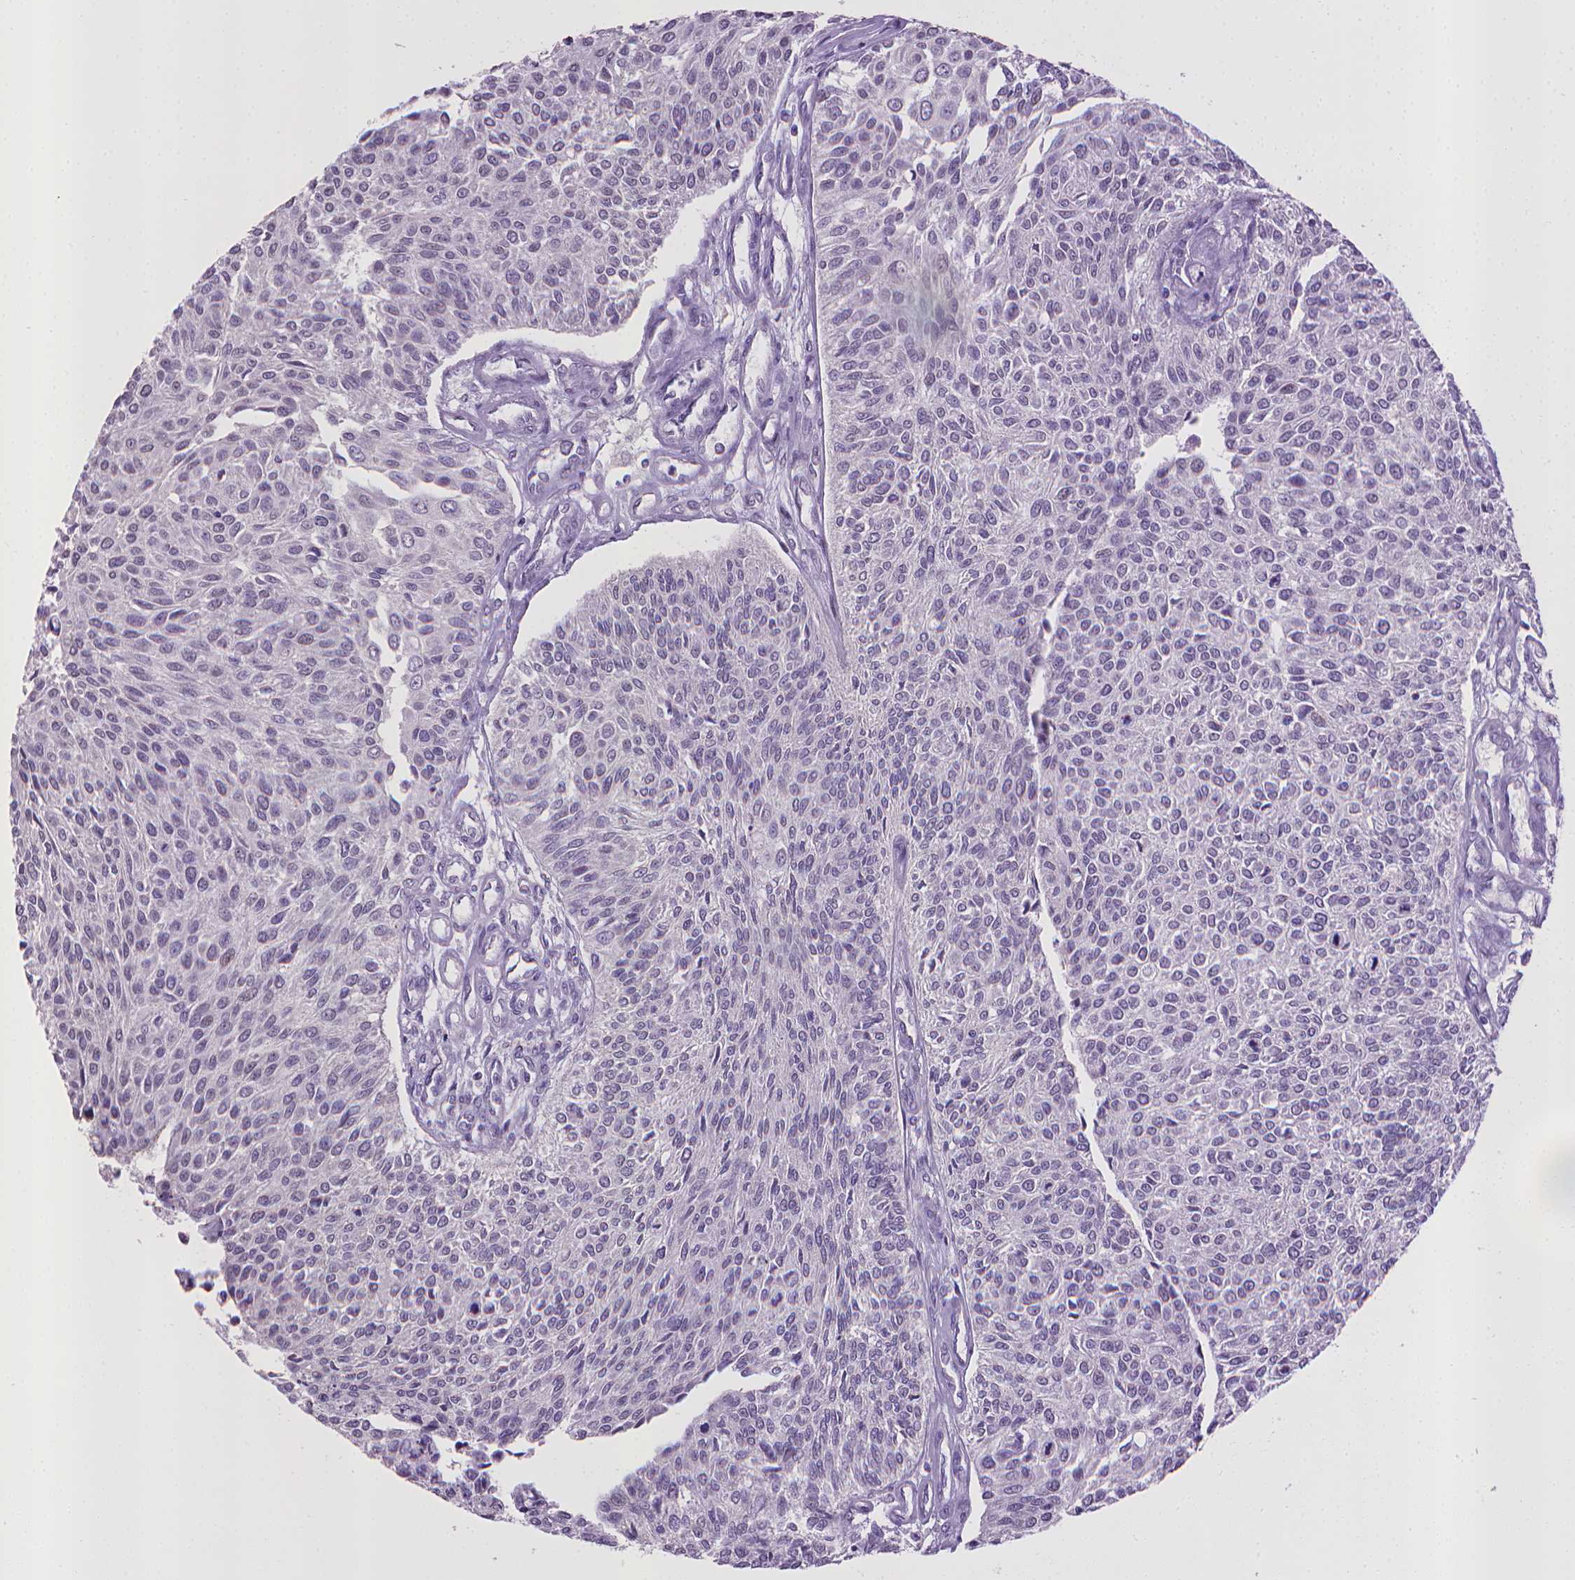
{"staining": {"intensity": "negative", "quantity": "none", "location": "none"}, "tissue": "urothelial cancer", "cell_type": "Tumor cells", "image_type": "cancer", "snomed": [{"axis": "morphology", "description": "Urothelial carcinoma, NOS"}, {"axis": "topography", "description": "Urinary bladder"}], "caption": "Tumor cells are negative for protein expression in human transitional cell carcinoma.", "gene": "KMO", "patient": {"sex": "male", "age": 55}}